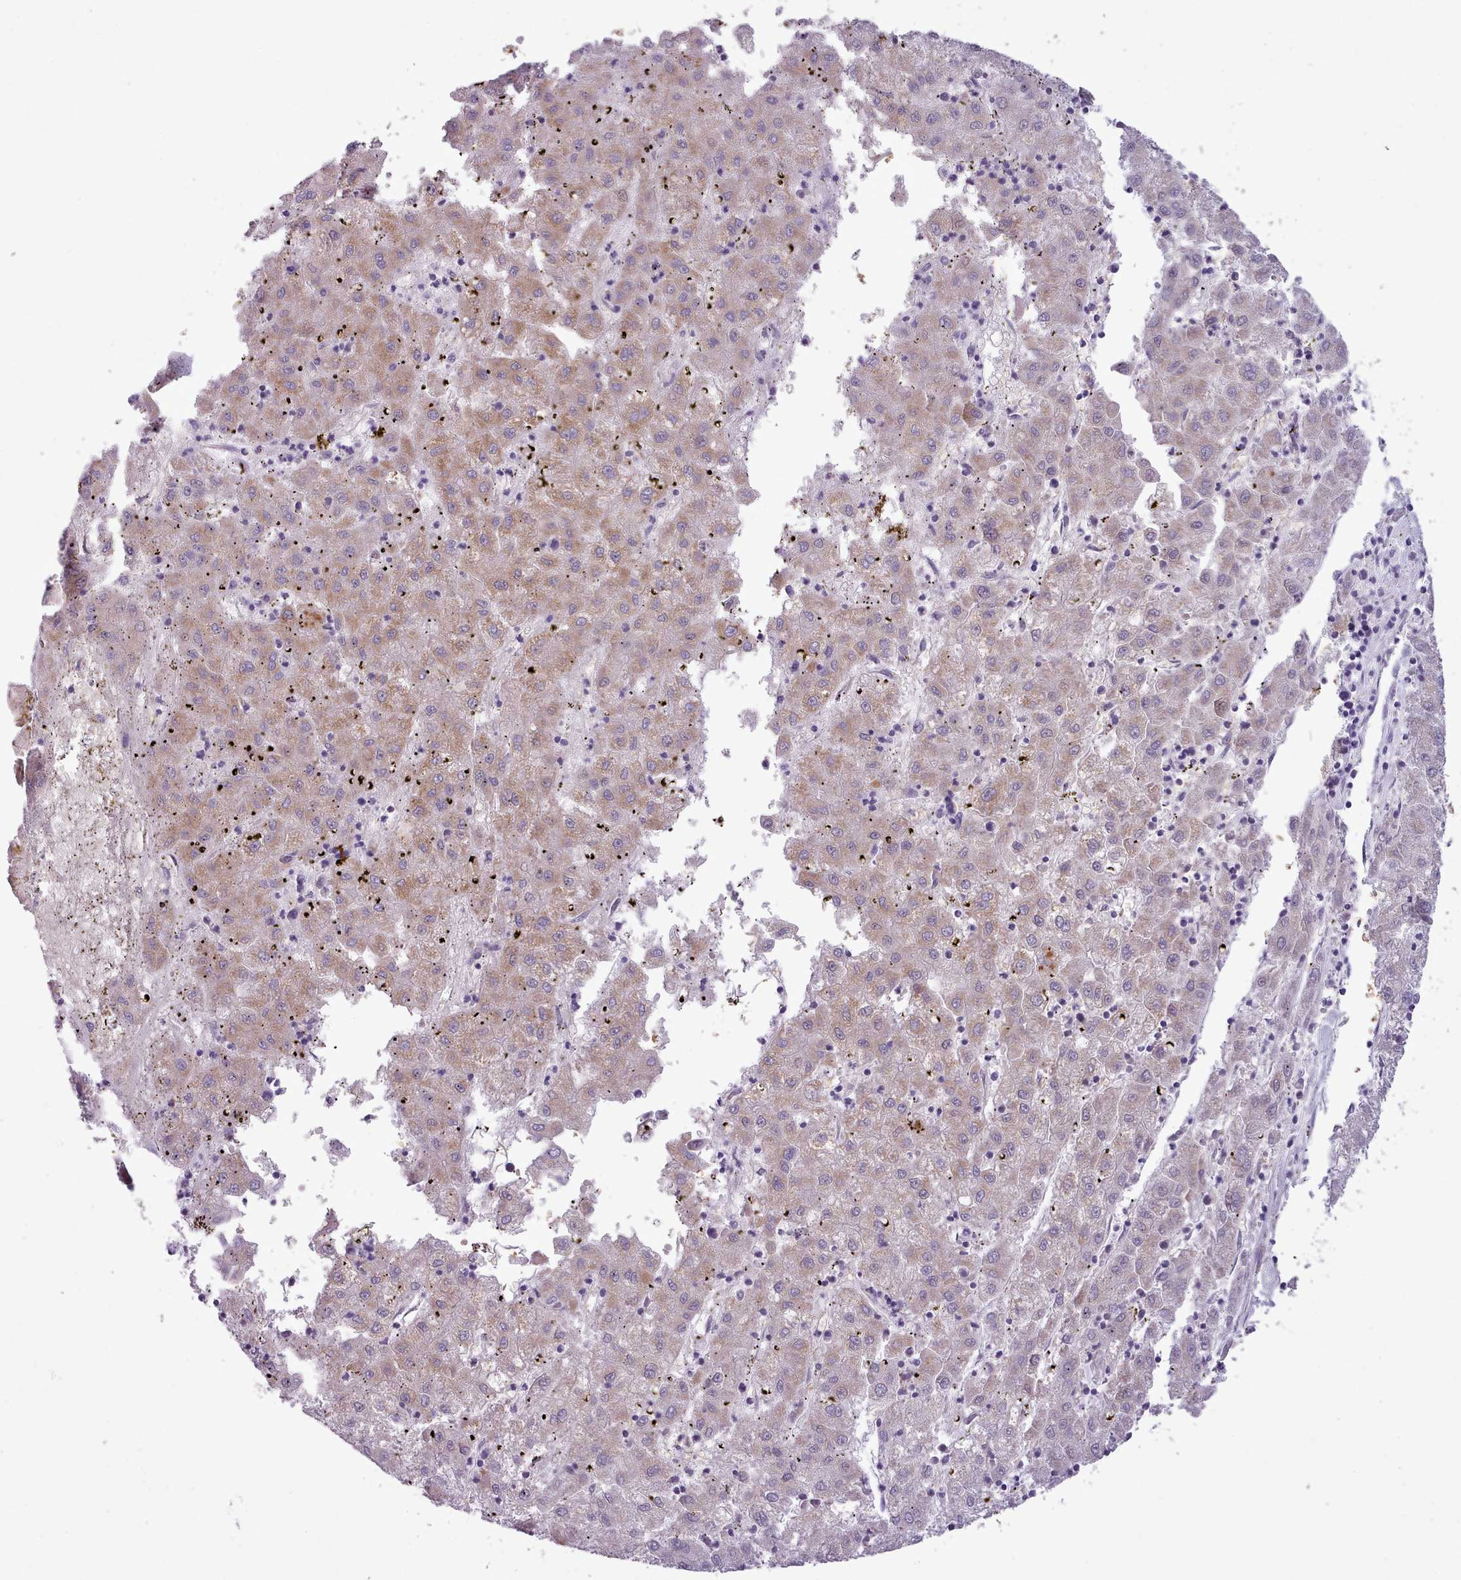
{"staining": {"intensity": "weak", "quantity": ">75%", "location": "cytoplasmic/membranous"}, "tissue": "liver cancer", "cell_type": "Tumor cells", "image_type": "cancer", "snomed": [{"axis": "morphology", "description": "Carcinoma, Hepatocellular, NOS"}, {"axis": "topography", "description": "Liver"}], "caption": "Immunohistochemical staining of hepatocellular carcinoma (liver) displays low levels of weak cytoplasmic/membranous expression in about >75% of tumor cells.", "gene": "AK4", "patient": {"sex": "male", "age": 72}}